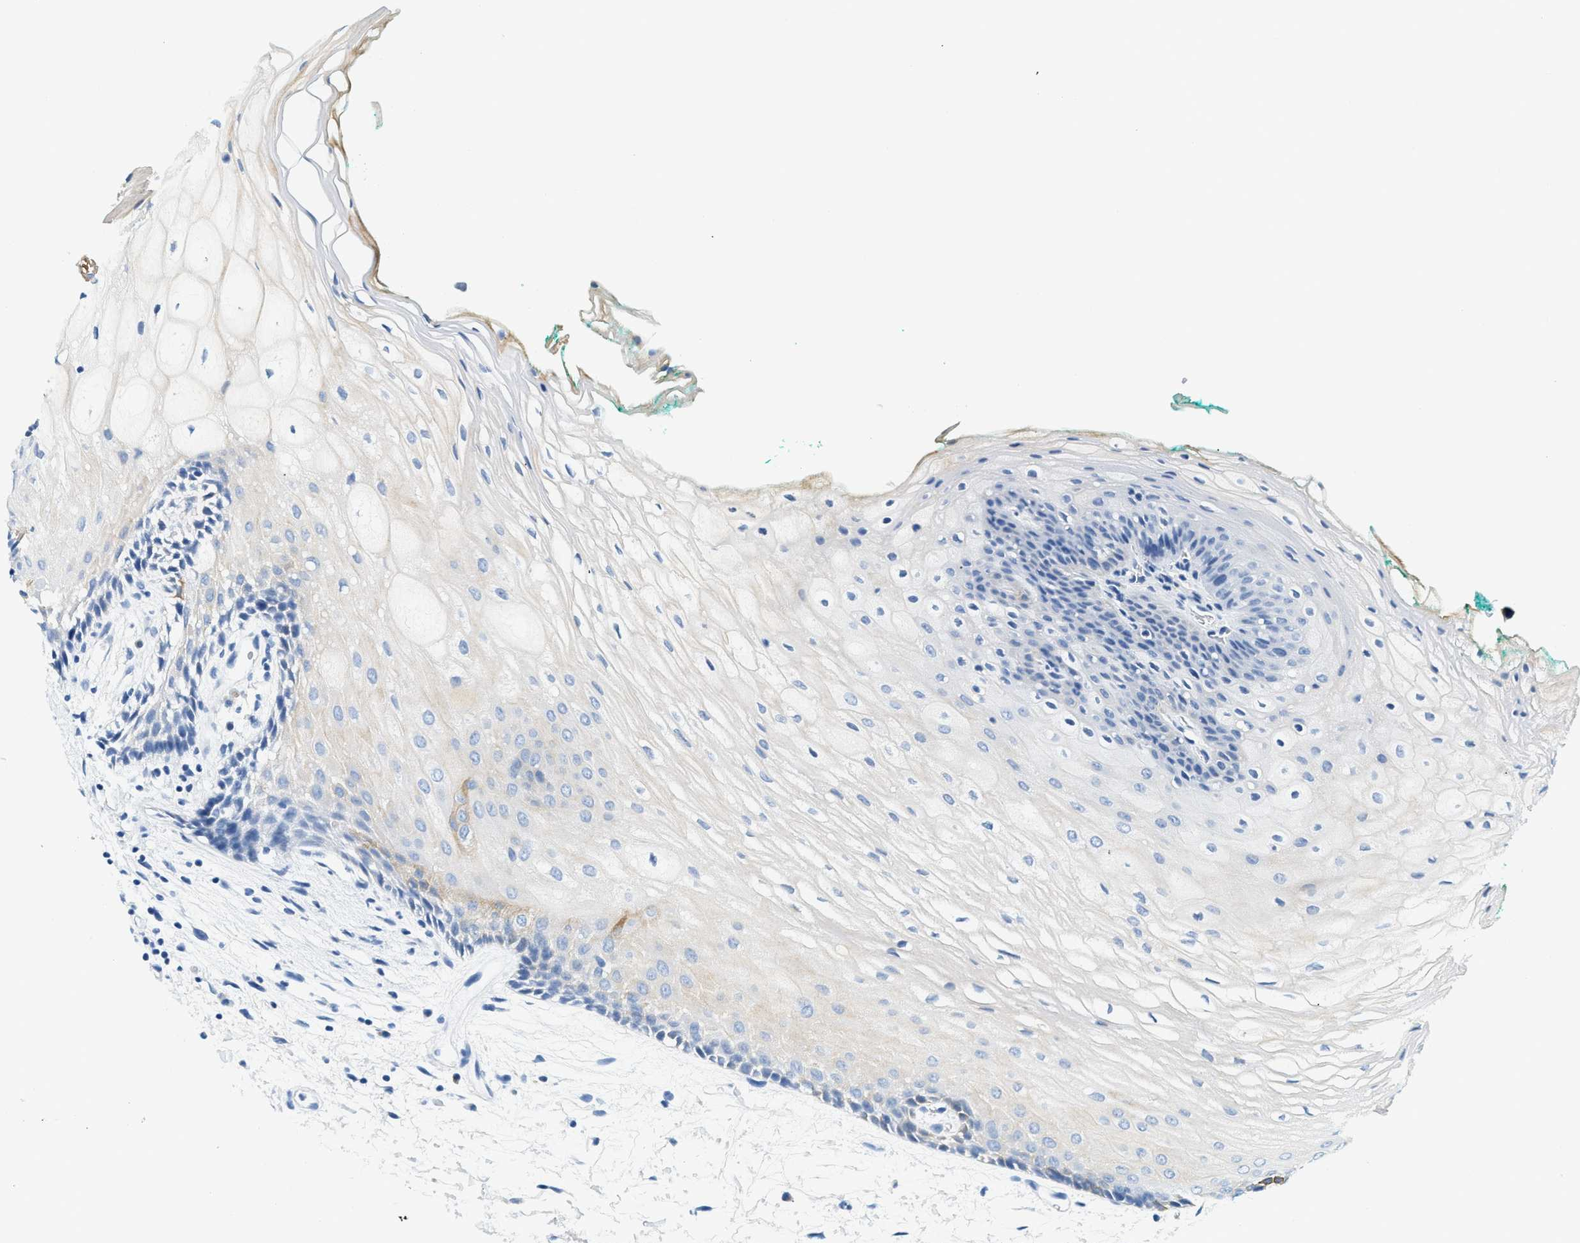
{"staining": {"intensity": "weak", "quantity": "<25%", "location": "cytoplasmic/membranous"}, "tissue": "oral mucosa", "cell_type": "Squamous epithelial cells", "image_type": "normal", "snomed": [{"axis": "morphology", "description": "Normal tissue, NOS"}, {"axis": "topography", "description": "Skeletal muscle"}, {"axis": "topography", "description": "Oral tissue"}, {"axis": "topography", "description": "Peripheral nerve tissue"}], "caption": "This is an immunohistochemistry photomicrograph of benign human oral mucosa. There is no staining in squamous epithelial cells.", "gene": "STXBP2", "patient": {"sex": "female", "age": 84}}